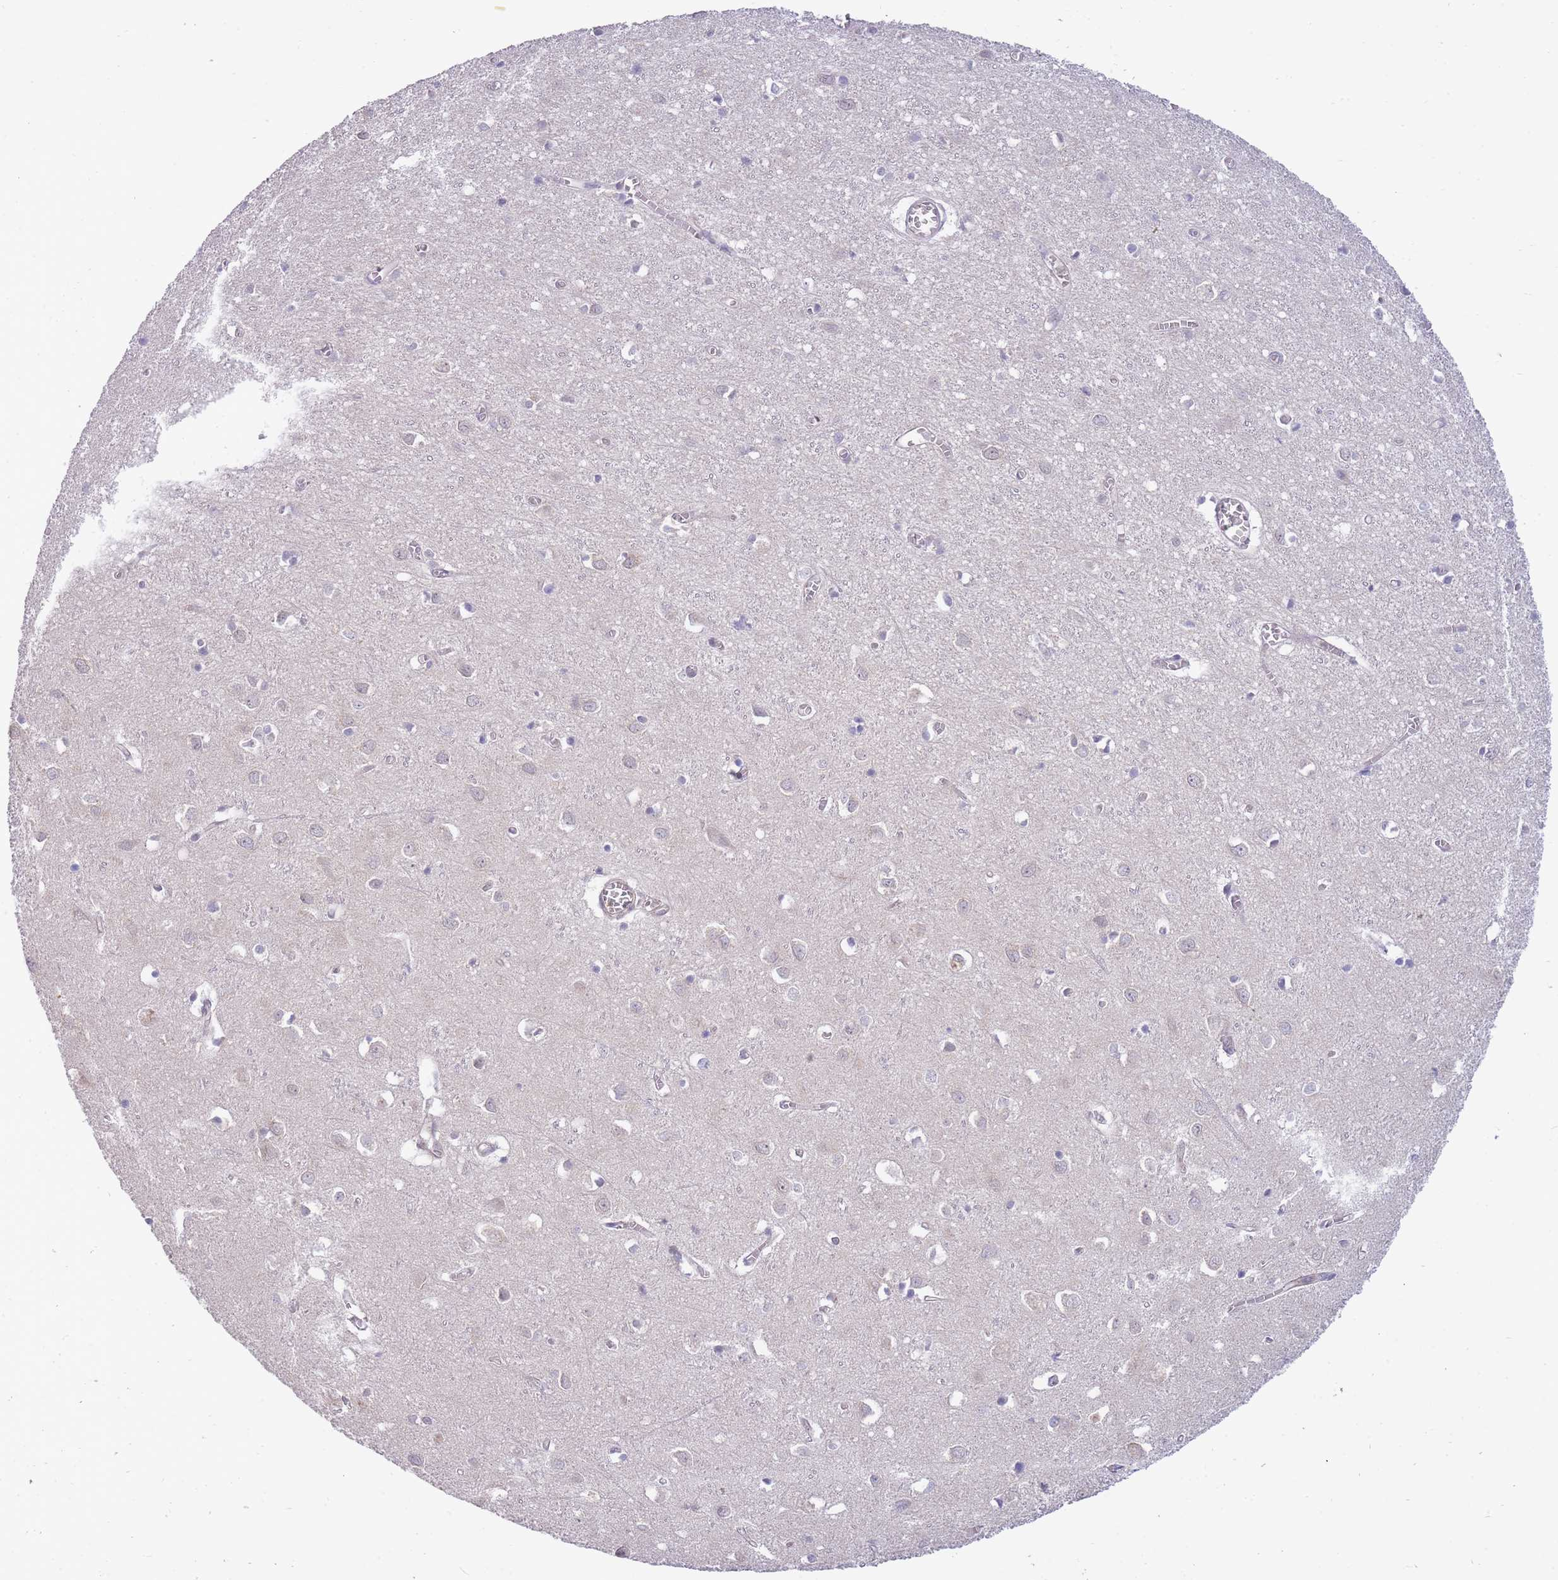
{"staining": {"intensity": "negative", "quantity": "none", "location": "none"}, "tissue": "cerebral cortex", "cell_type": "Endothelial cells", "image_type": "normal", "snomed": [{"axis": "morphology", "description": "Normal tissue, NOS"}, {"axis": "topography", "description": "Cerebral cortex"}], "caption": "Immunohistochemistry micrograph of benign cerebral cortex: cerebral cortex stained with DAB reveals no significant protein expression in endothelial cells. Nuclei are stained in blue.", "gene": "SMC6", "patient": {"sex": "female", "age": 64}}